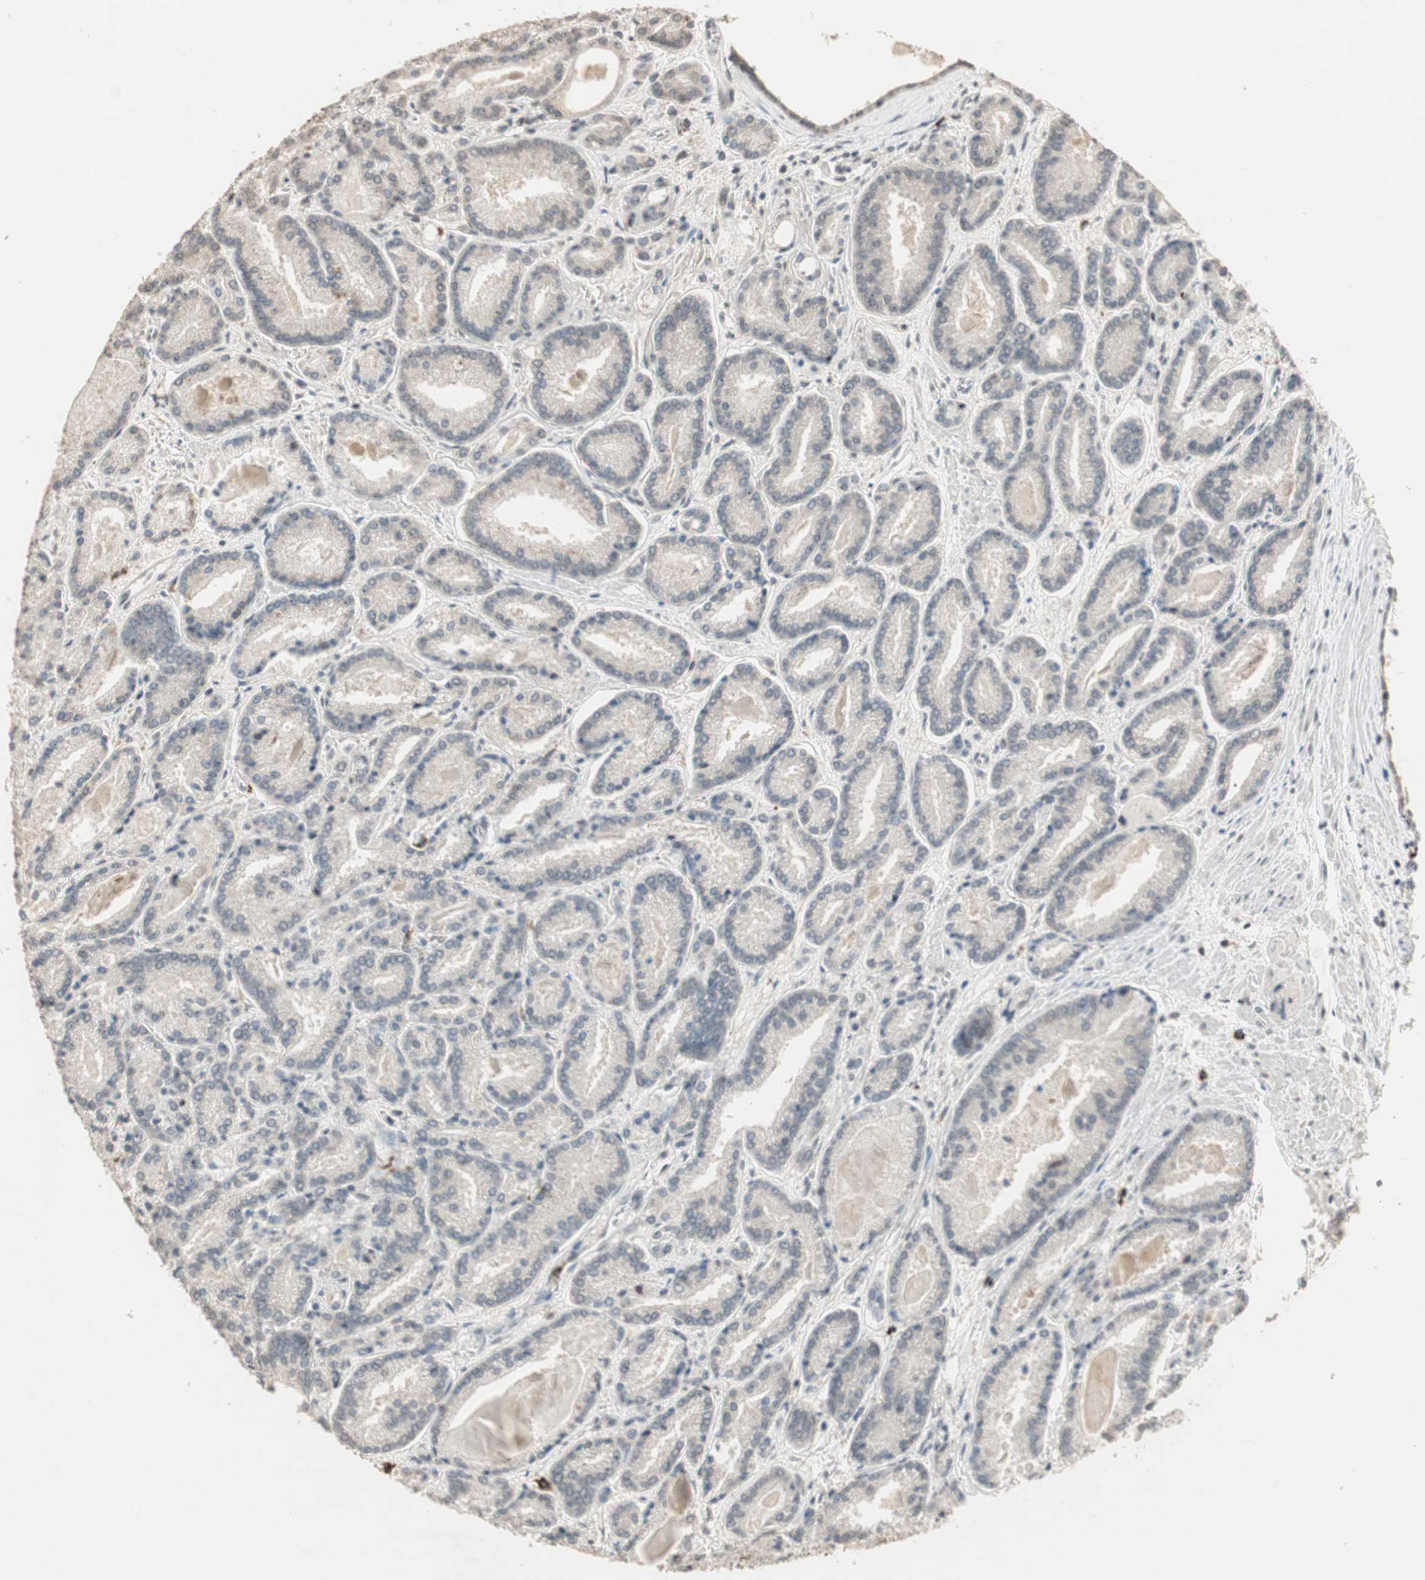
{"staining": {"intensity": "weak", "quantity": "<25%", "location": "cytoplasmic/membranous,nuclear"}, "tissue": "prostate cancer", "cell_type": "Tumor cells", "image_type": "cancer", "snomed": [{"axis": "morphology", "description": "Adenocarcinoma, Low grade"}, {"axis": "topography", "description": "Prostate"}], "caption": "Image shows no protein positivity in tumor cells of prostate cancer tissue.", "gene": "ETV4", "patient": {"sex": "male", "age": 59}}